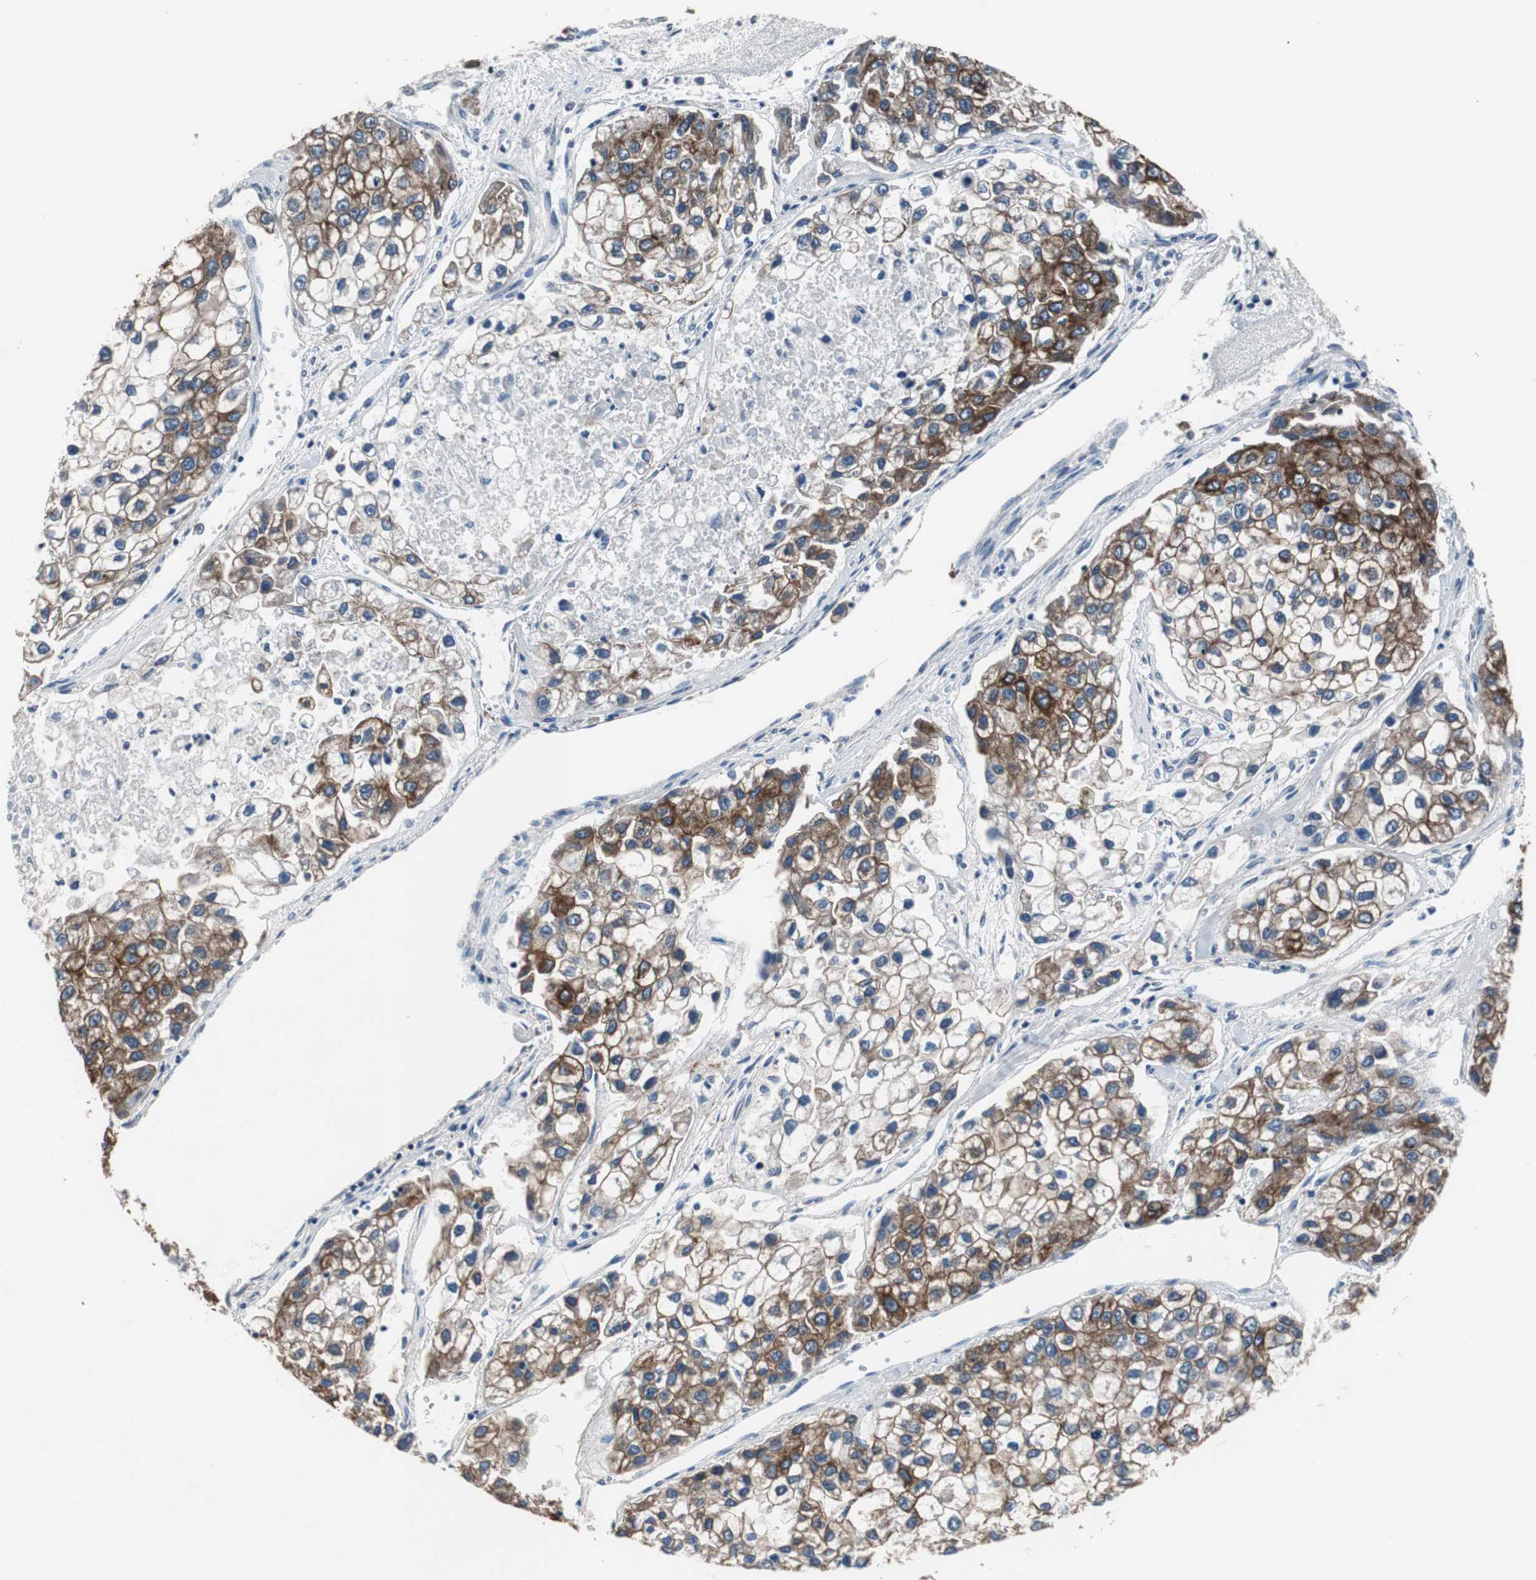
{"staining": {"intensity": "strong", "quantity": "25%-75%", "location": "cytoplasmic/membranous"}, "tissue": "liver cancer", "cell_type": "Tumor cells", "image_type": "cancer", "snomed": [{"axis": "morphology", "description": "Carcinoma, Hepatocellular, NOS"}, {"axis": "topography", "description": "Liver"}], "caption": "The micrograph shows staining of liver cancer (hepatocellular carcinoma), revealing strong cytoplasmic/membranous protein expression (brown color) within tumor cells.", "gene": "USP10", "patient": {"sex": "female", "age": 66}}